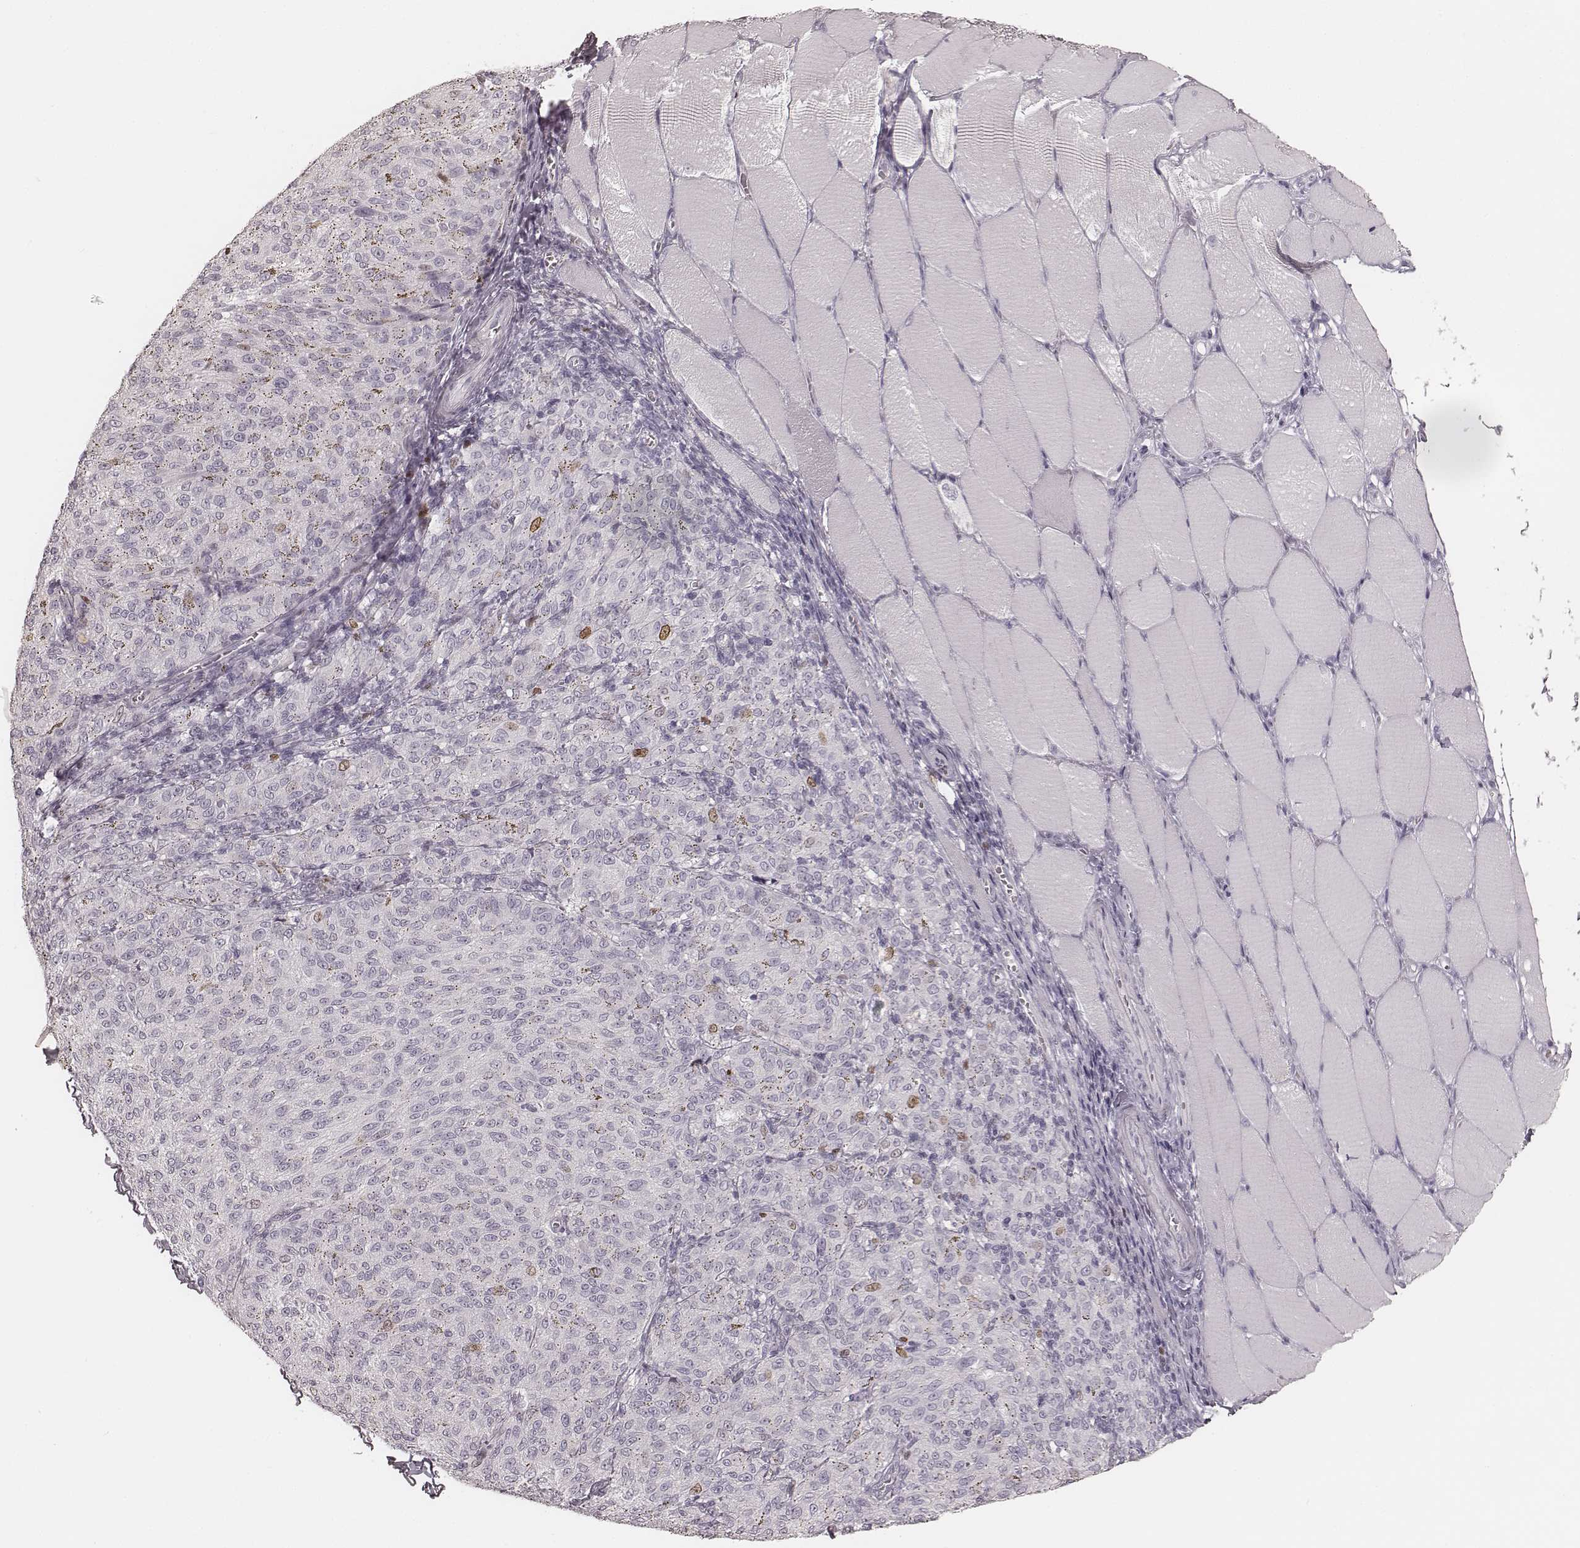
{"staining": {"intensity": "negative", "quantity": "none", "location": "none"}, "tissue": "melanoma", "cell_type": "Tumor cells", "image_type": "cancer", "snomed": [{"axis": "morphology", "description": "Malignant melanoma, NOS"}, {"axis": "topography", "description": "Skin"}], "caption": "IHC photomicrograph of neoplastic tissue: malignant melanoma stained with DAB shows no significant protein expression in tumor cells. (IHC, brightfield microscopy, high magnification).", "gene": "TEX37", "patient": {"sex": "female", "age": 72}}